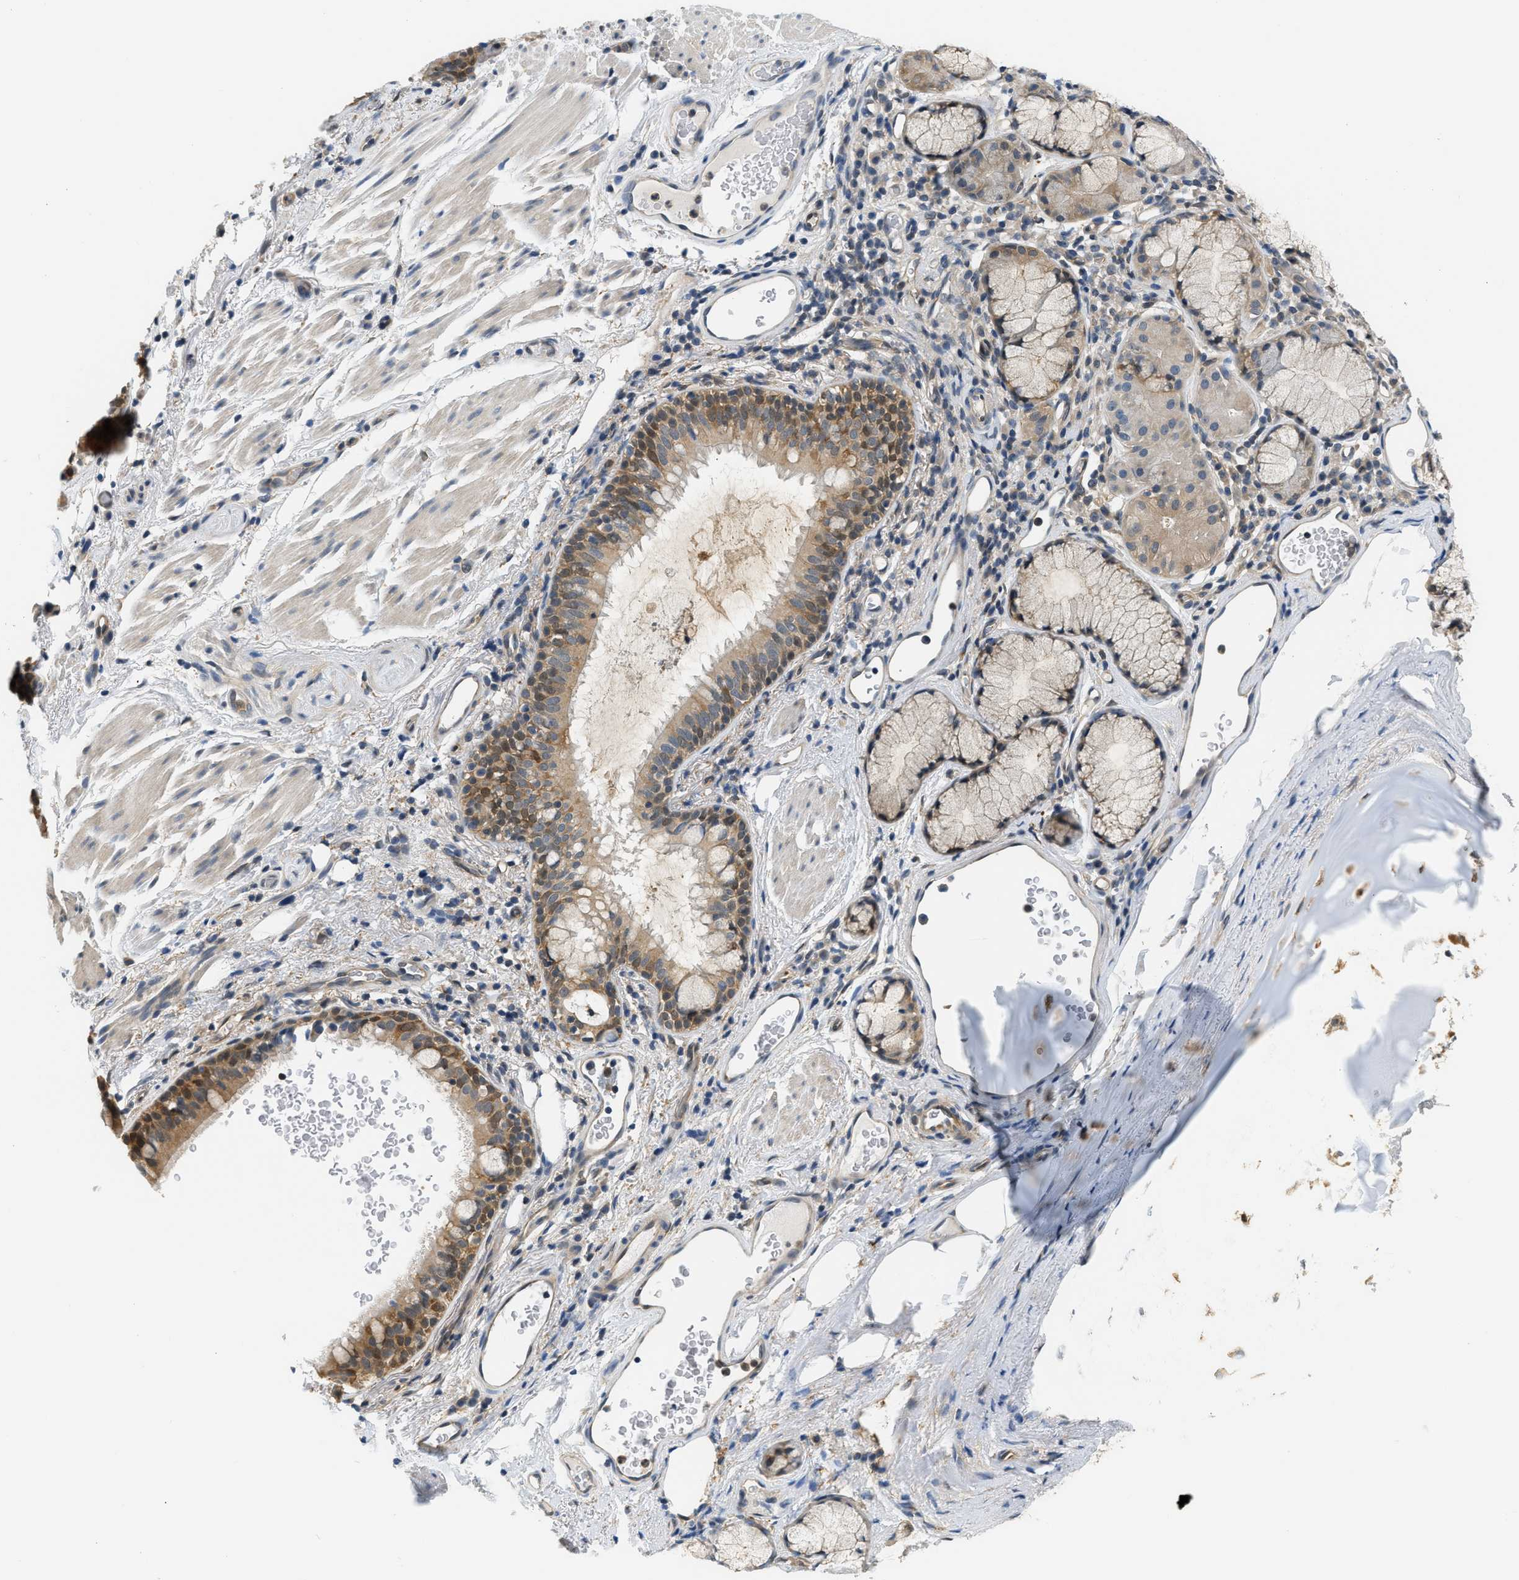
{"staining": {"intensity": "moderate", "quantity": ">75%", "location": "cytoplasmic/membranous,nuclear"}, "tissue": "bronchus", "cell_type": "Respiratory epithelial cells", "image_type": "normal", "snomed": [{"axis": "morphology", "description": "Normal tissue, NOS"}, {"axis": "morphology", "description": "Inflammation, NOS"}, {"axis": "topography", "description": "Cartilage tissue"}, {"axis": "topography", "description": "Bronchus"}], "caption": "Normal bronchus exhibits moderate cytoplasmic/membranous,nuclear expression in about >75% of respiratory epithelial cells, visualized by immunohistochemistry. (IHC, brightfield microscopy, high magnification).", "gene": "EIF4EBP2", "patient": {"sex": "male", "age": 77}}